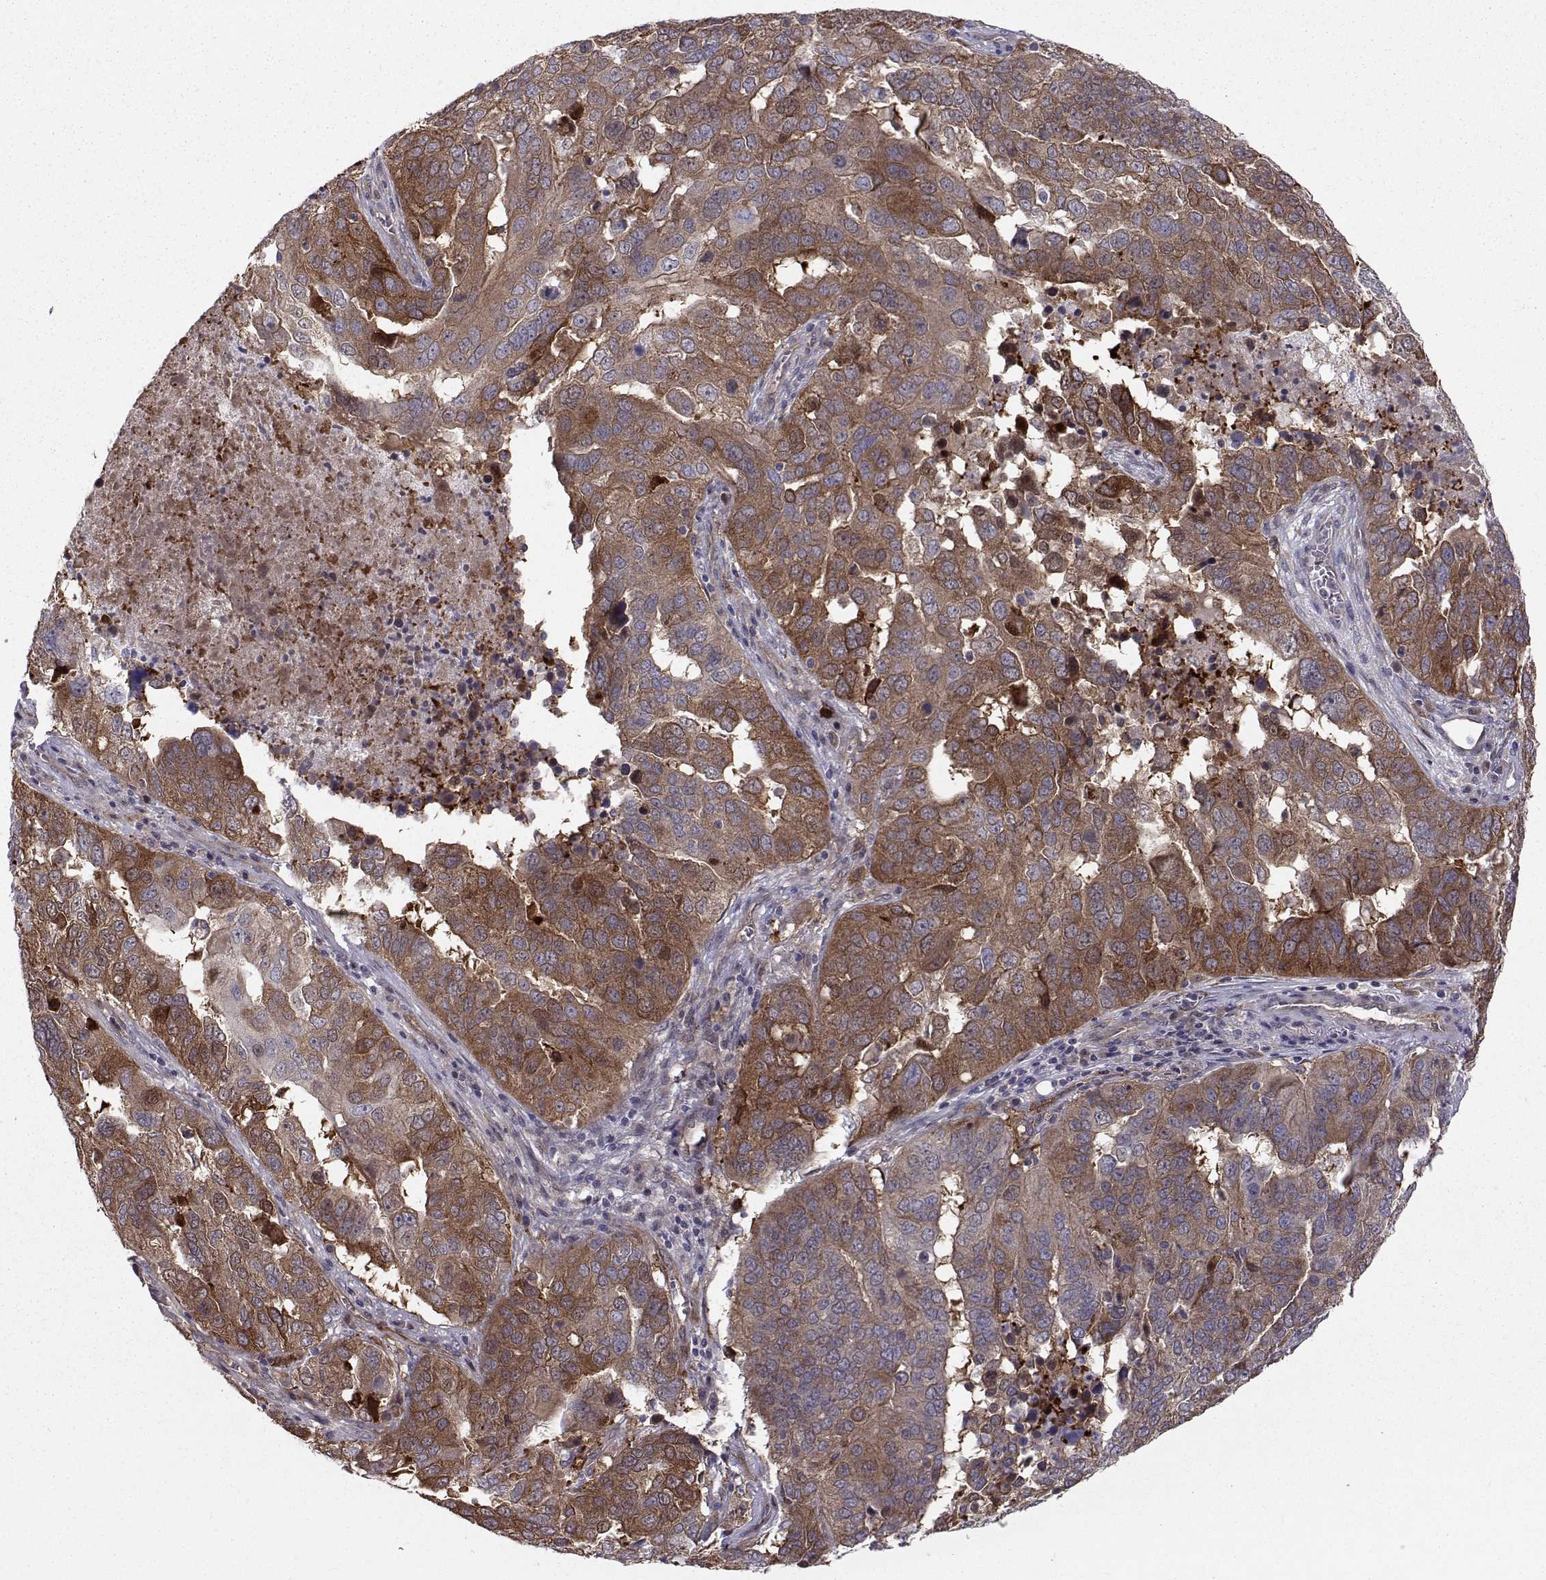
{"staining": {"intensity": "strong", "quantity": "25%-75%", "location": "cytoplasmic/membranous"}, "tissue": "ovarian cancer", "cell_type": "Tumor cells", "image_type": "cancer", "snomed": [{"axis": "morphology", "description": "Carcinoma, endometroid"}, {"axis": "topography", "description": "Soft tissue"}, {"axis": "topography", "description": "Ovary"}], "caption": "This is an image of immunohistochemistry (IHC) staining of endometroid carcinoma (ovarian), which shows strong staining in the cytoplasmic/membranous of tumor cells.", "gene": "HSP90AB1", "patient": {"sex": "female", "age": 52}}